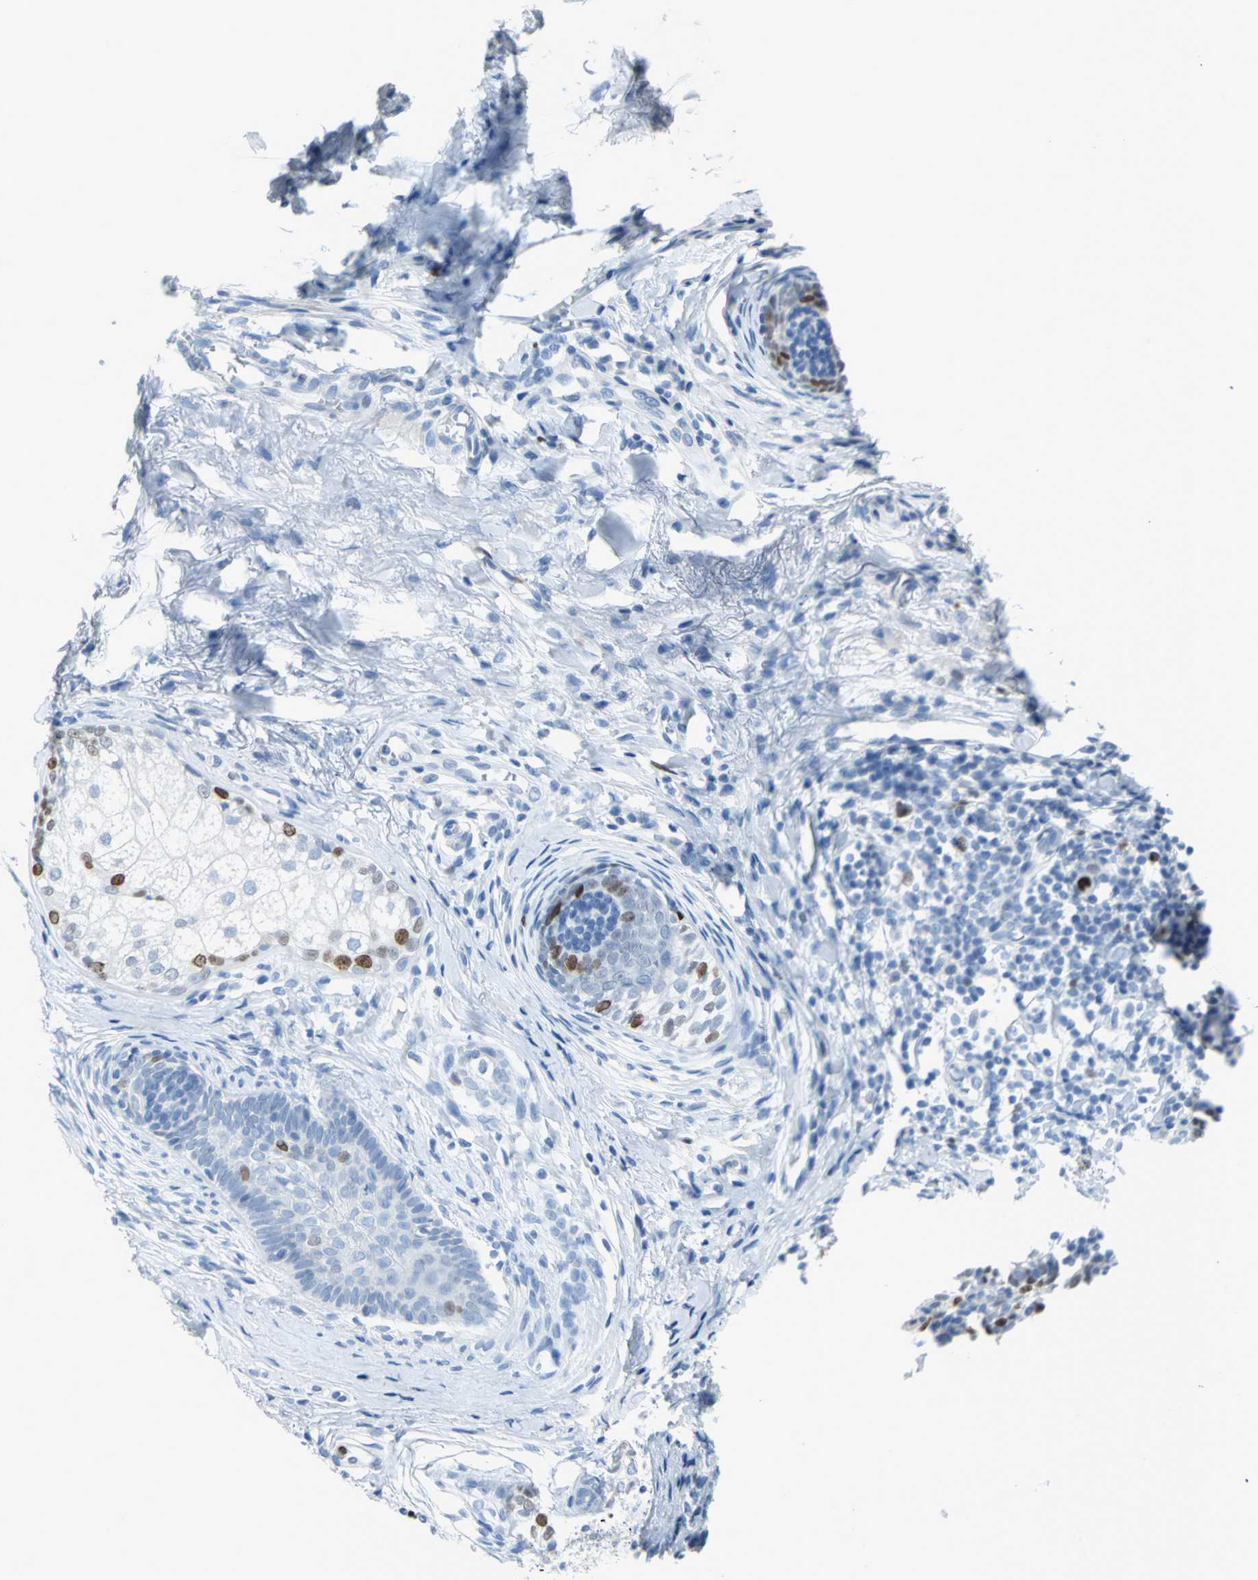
{"staining": {"intensity": "moderate", "quantity": "<25%", "location": "nuclear"}, "tissue": "skin cancer", "cell_type": "Tumor cells", "image_type": "cancer", "snomed": [{"axis": "morphology", "description": "Normal tissue, NOS"}, {"axis": "morphology", "description": "Basal cell carcinoma"}, {"axis": "topography", "description": "Skin"}], "caption": "DAB immunohistochemical staining of basal cell carcinoma (skin) exhibits moderate nuclear protein expression in about <25% of tumor cells.", "gene": "MCM3", "patient": {"sex": "female", "age": 69}}